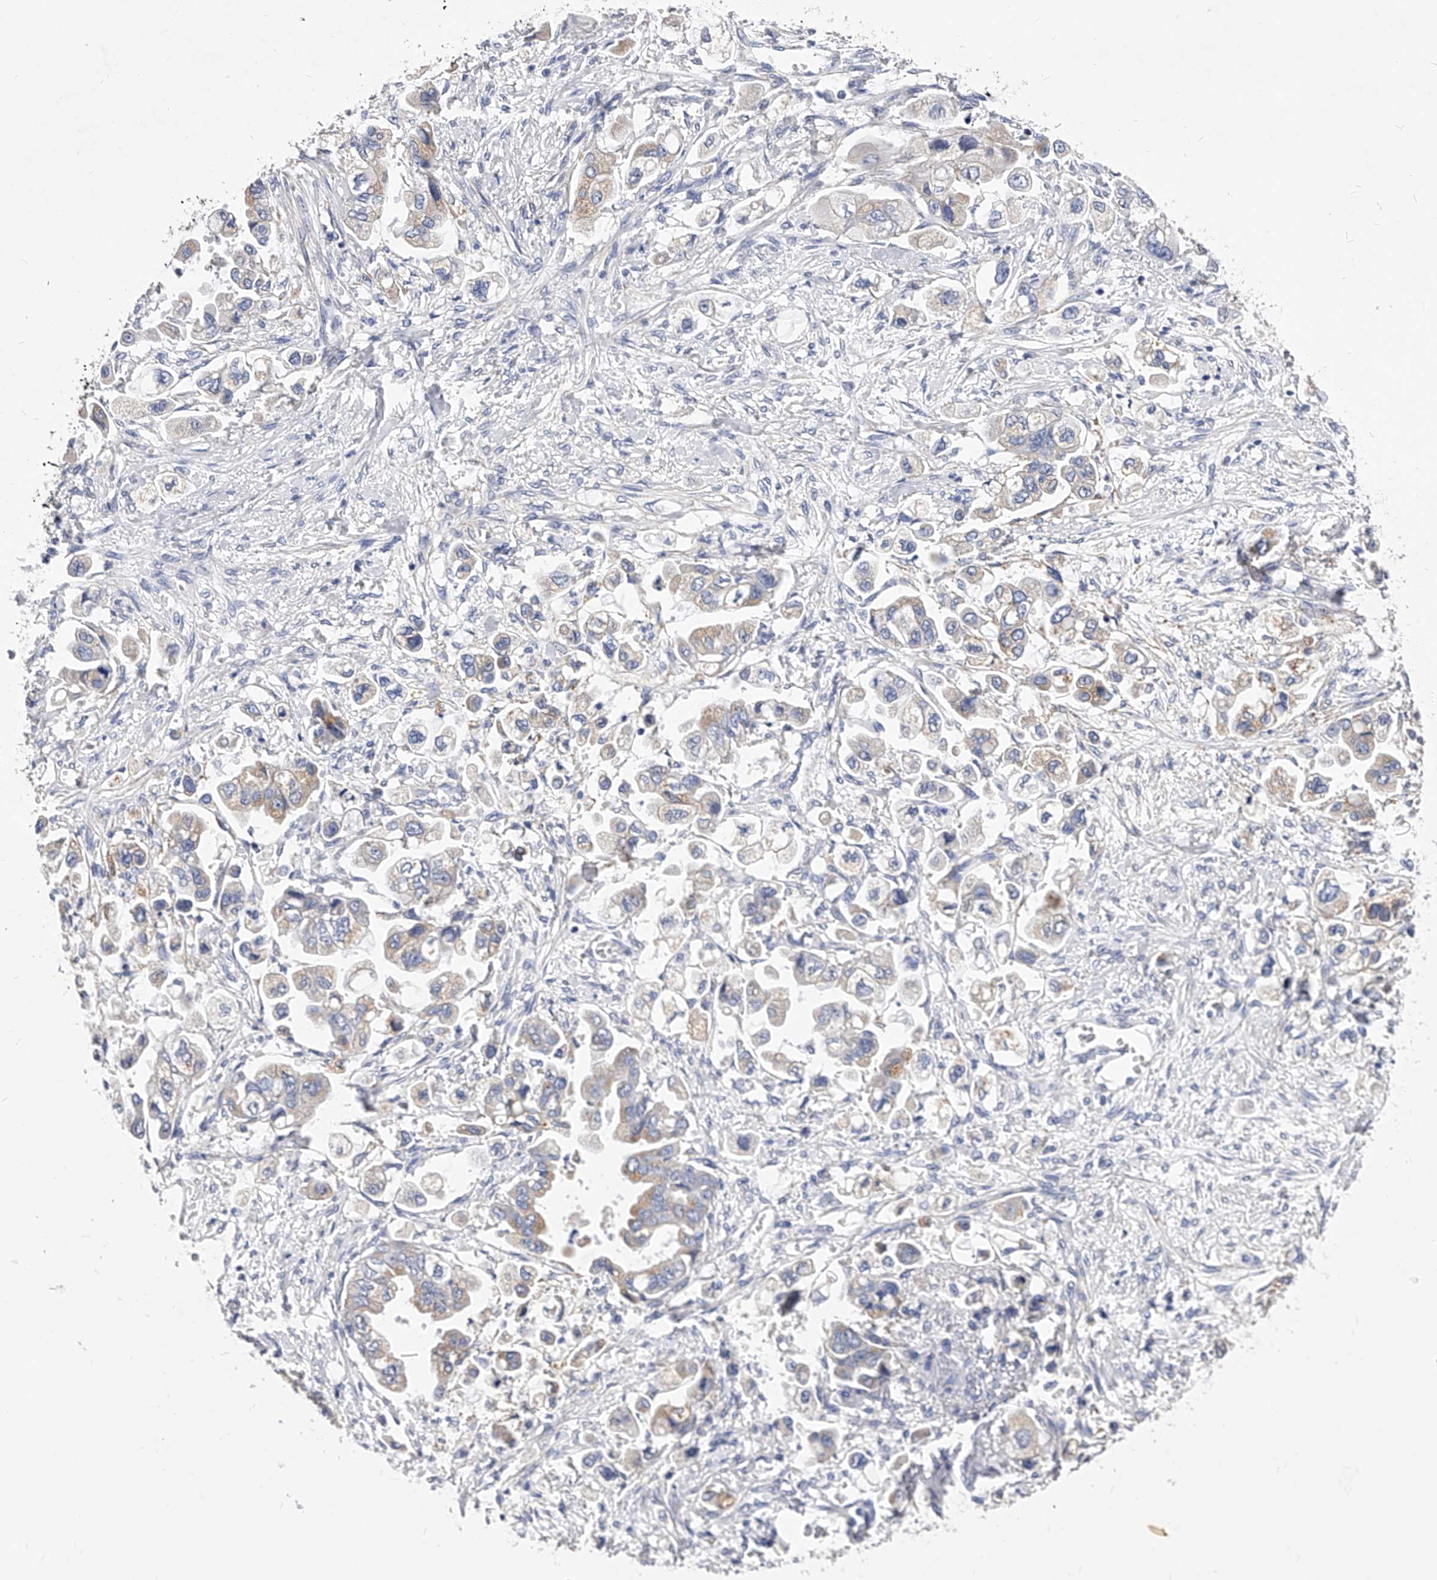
{"staining": {"intensity": "weak", "quantity": "25%-75%", "location": "cytoplasmic/membranous"}, "tissue": "stomach cancer", "cell_type": "Tumor cells", "image_type": "cancer", "snomed": [{"axis": "morphology", "description": "Adenocarcinoma, NOS"}, {"axis": "topography", "description": "Stomach"}], "caption": "Immunohistochemical staining of human stomach cancer displays low levels of weak cytoplasmic/membranous protein positivity in about 25%-75% of tumor cells.", "gene": "ZNF529", "patient": {"sex": "male", "age": 62}}